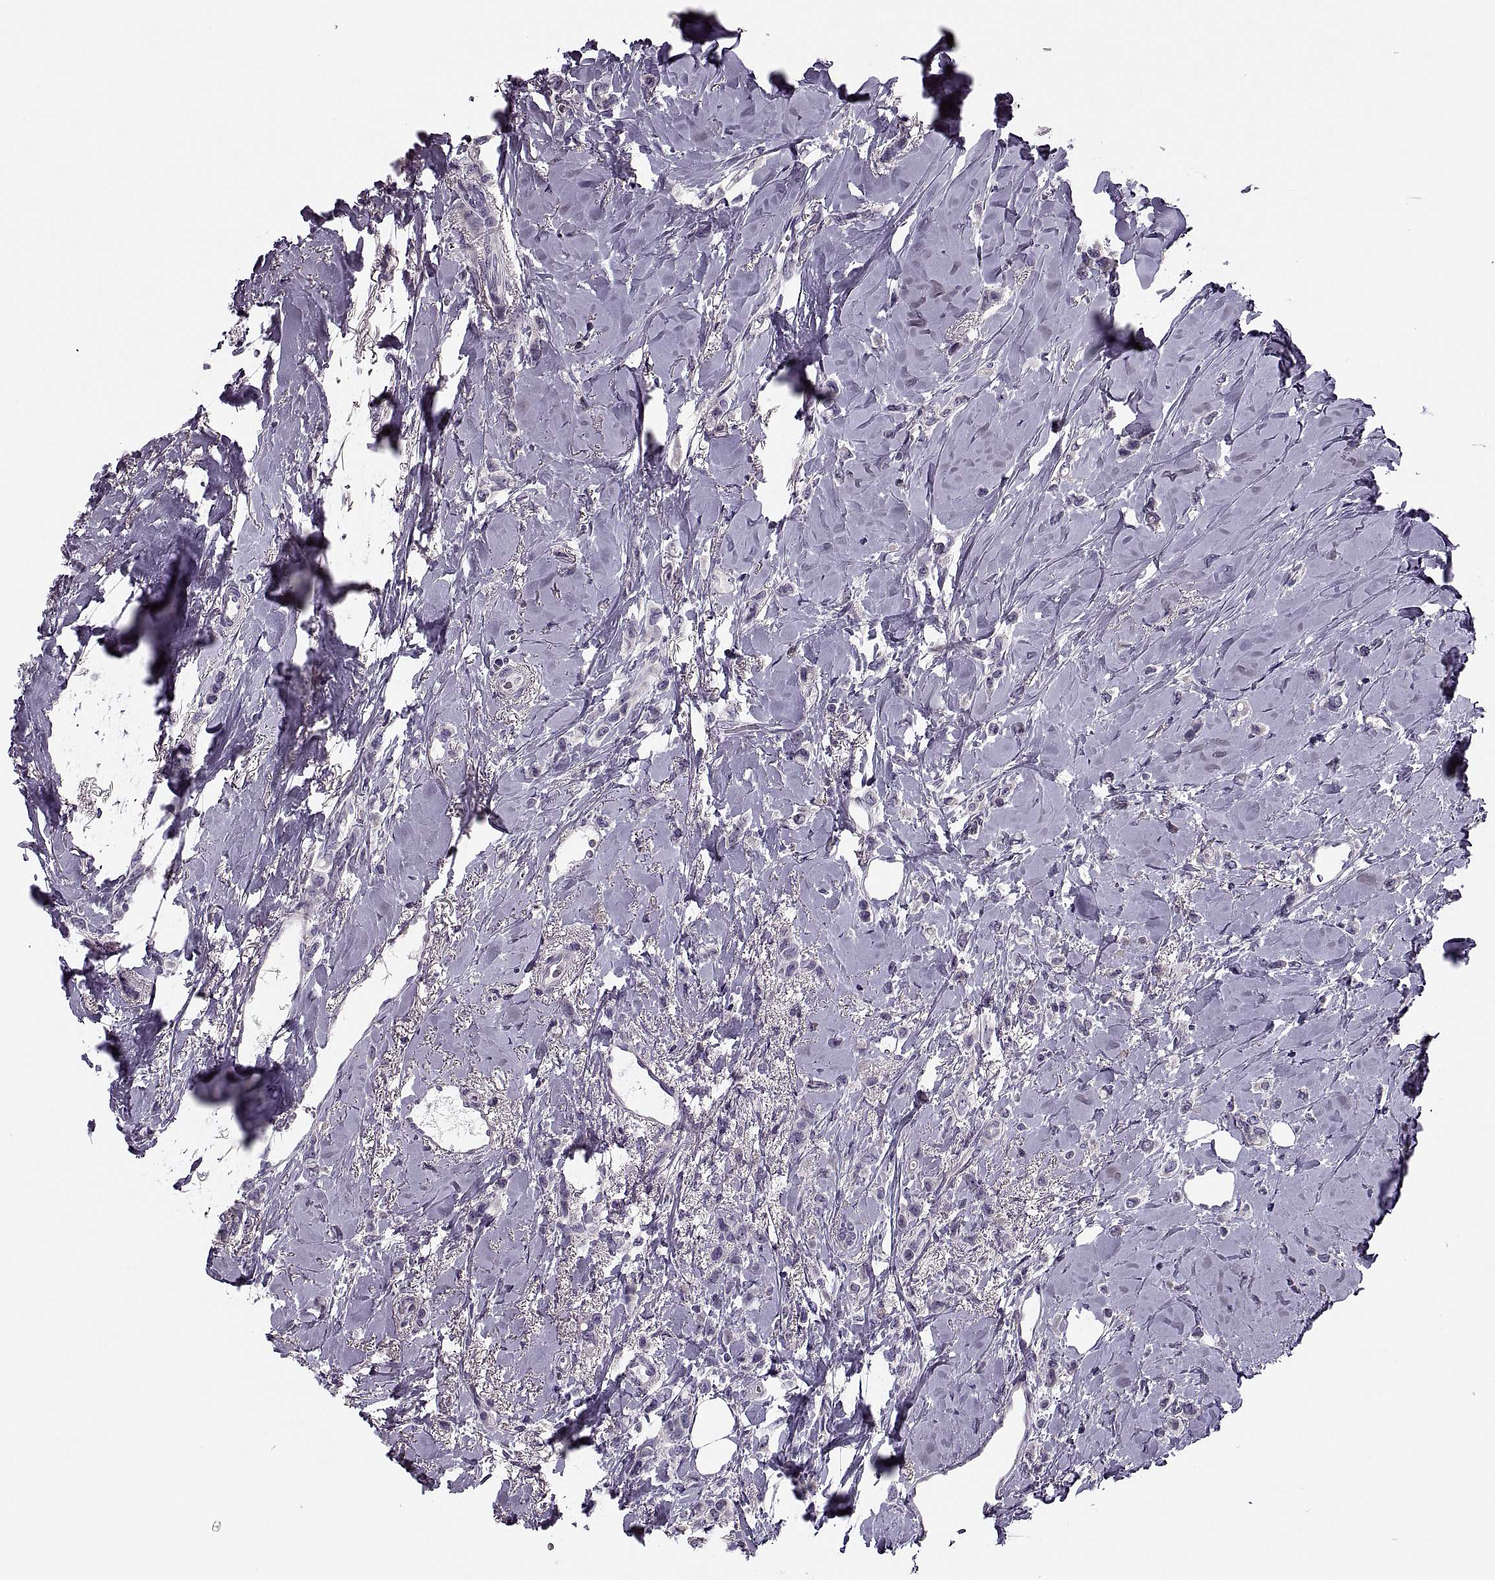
{"staining": {"intensity": "negative", "quantity": "none", "location": "none"}, "tissue": "breast cancer", "cell_type": "Tumor cells", "image_type": "cancer", "snomed": [{"axis": "morphology", "description": "Lobular carcinoma"}, {"axis": "topography", "description": "Breast"}], "caption": "Immunohistochemistry (IHC) micrograph of human breast cancer (lobular carcinoma) stained for a protein (brown), which demonstrates no positivity in tumor cells.", "gene": "PRSS54", "patient": {"sex": "female", "age": 66}}